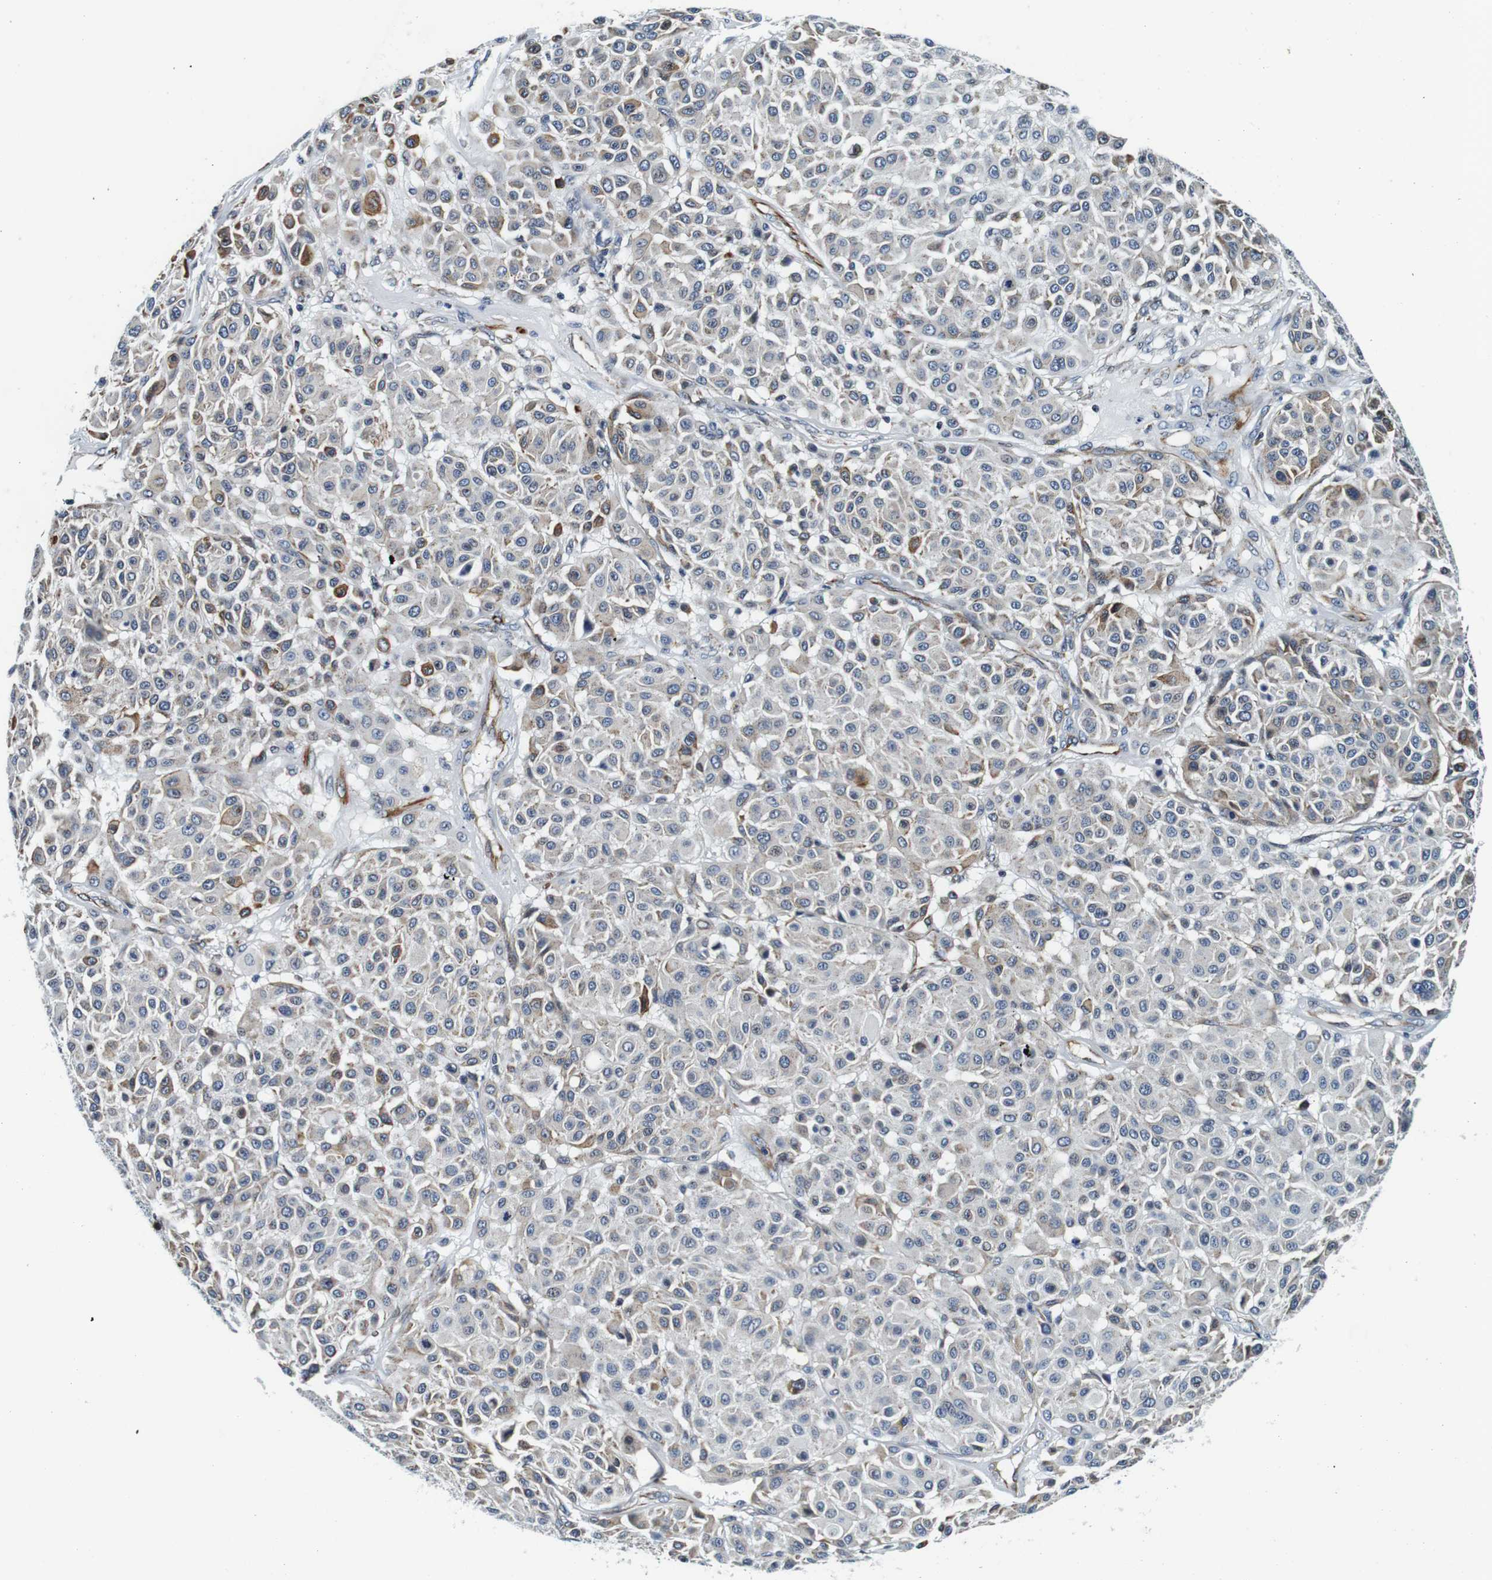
{"staining": {"intensity": "moderate", "quantity": "<25%", "location": "cytoplasmic/membranous"}, "tissue": "melanoma", "cell_type": "Tumor cells", "image_type": "cancer", "snomed": [{"axis": "morphology", "description": "Malignant melanoma, Metastatic site"}, {"axis": "topography", "description": "Soft tissue"}], "caption": "Protein expression analysis of malignant melanoma (metastatic site) exhibits moderate cytoplasmic/membranous expression in about <25% of tumor cells. The protein of interest is stained brown, and the nuclei are stained in blue (DAB IHC with brightfield microscopy, high magnification).", "gene": "FAR2", "patient": {"sex": "male", "age": 41}}